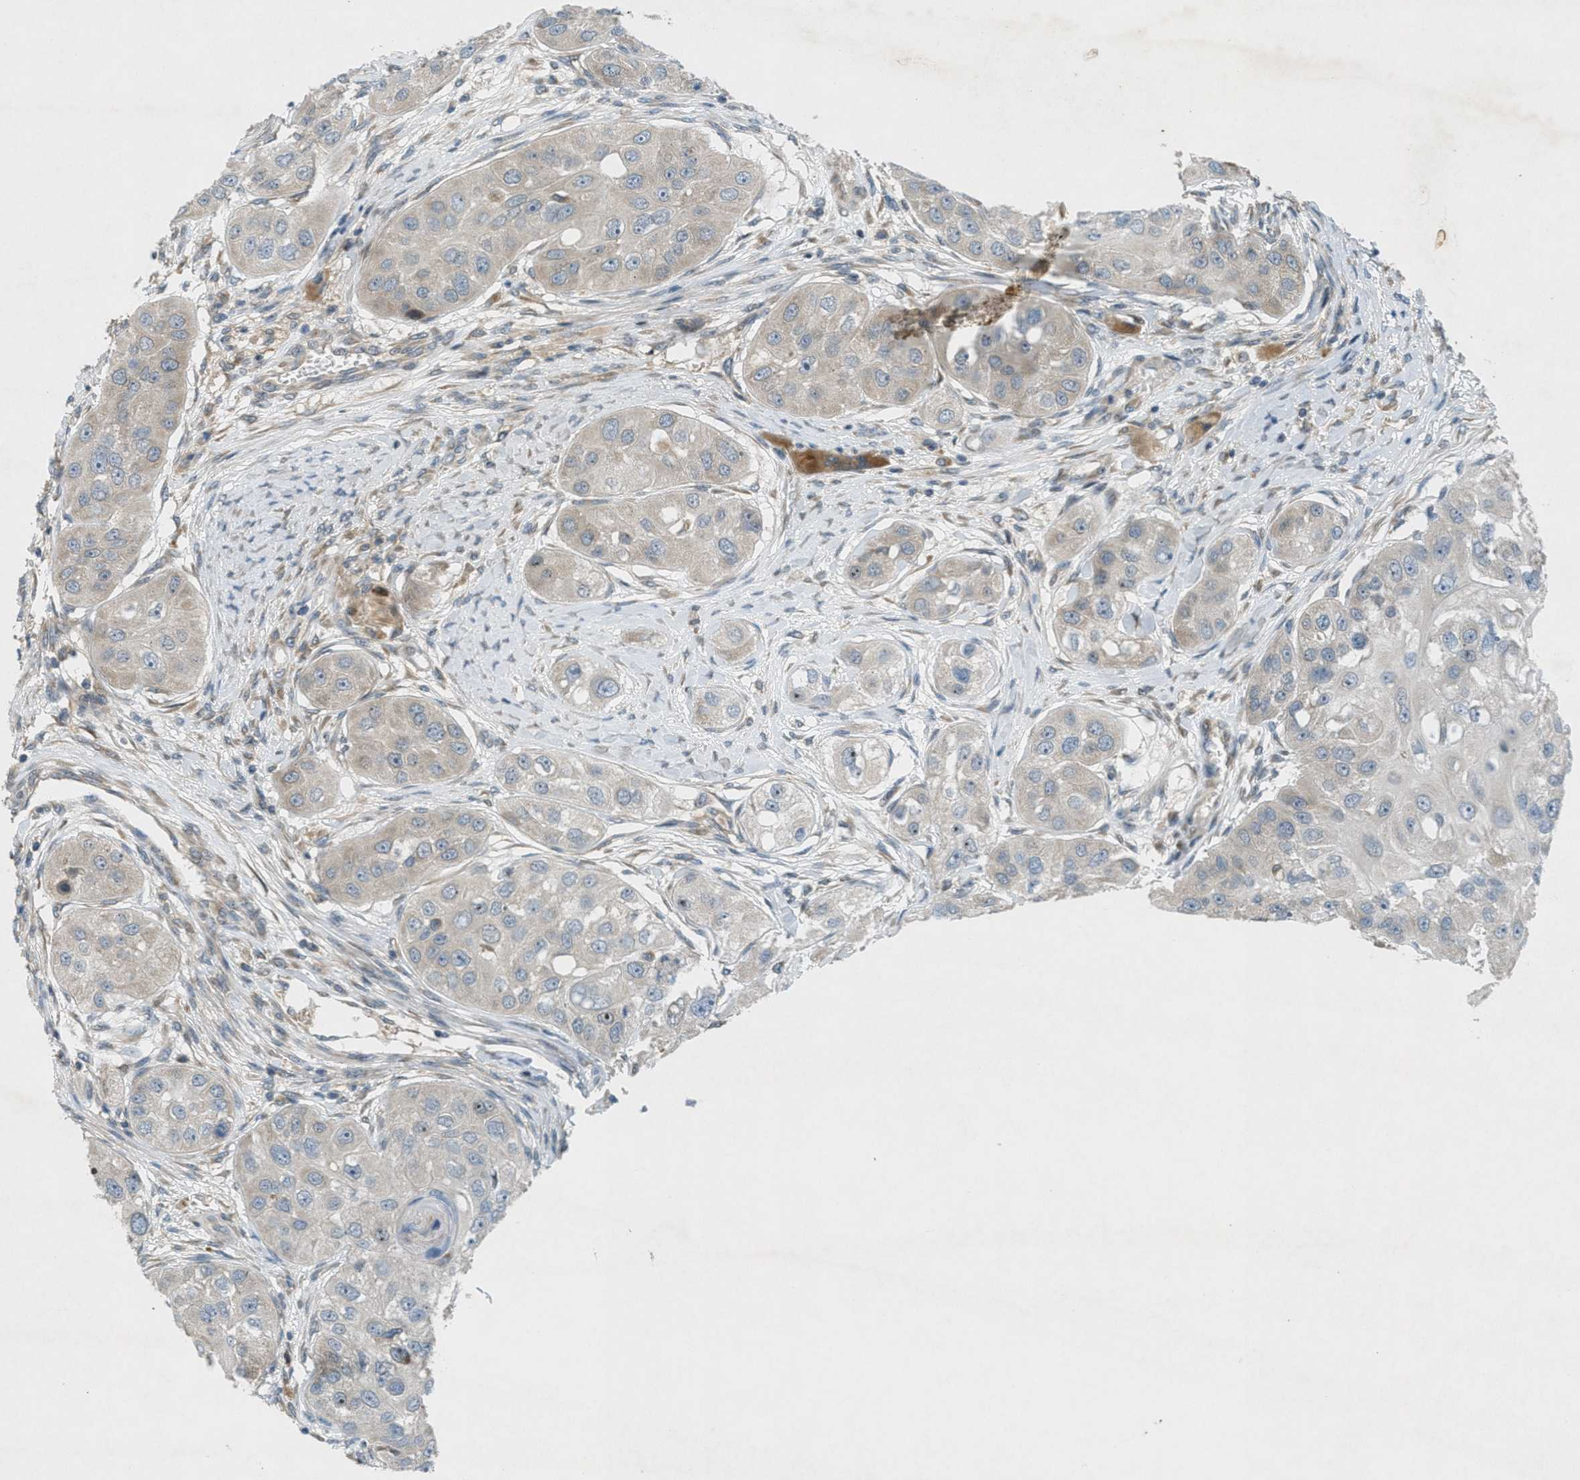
{"staining": {"intensity": "weak", "quantity": "<25%", "location": "cytoplasmic/membranous"}, "tissue": "head and neck cancer", "cell_type": "Tumor cells", "image_type": "cancer", "snomed": [{"axis": "morphology", "description": "Normal tissue, NOS"}, {"axis": "morphology", "description": "Squamous cell carcinoma, NOS"}, {"axis": "topography", "description": "Skeletal muscle"}, {"axis": "topography", "description": "Head-Neck"}], "caption": "There is no significant expression in tumor cells of head and neck squamous cell carcinoma.", "gene": "SIGMAR1", "patient": {"sex": "male", "age": 51}}